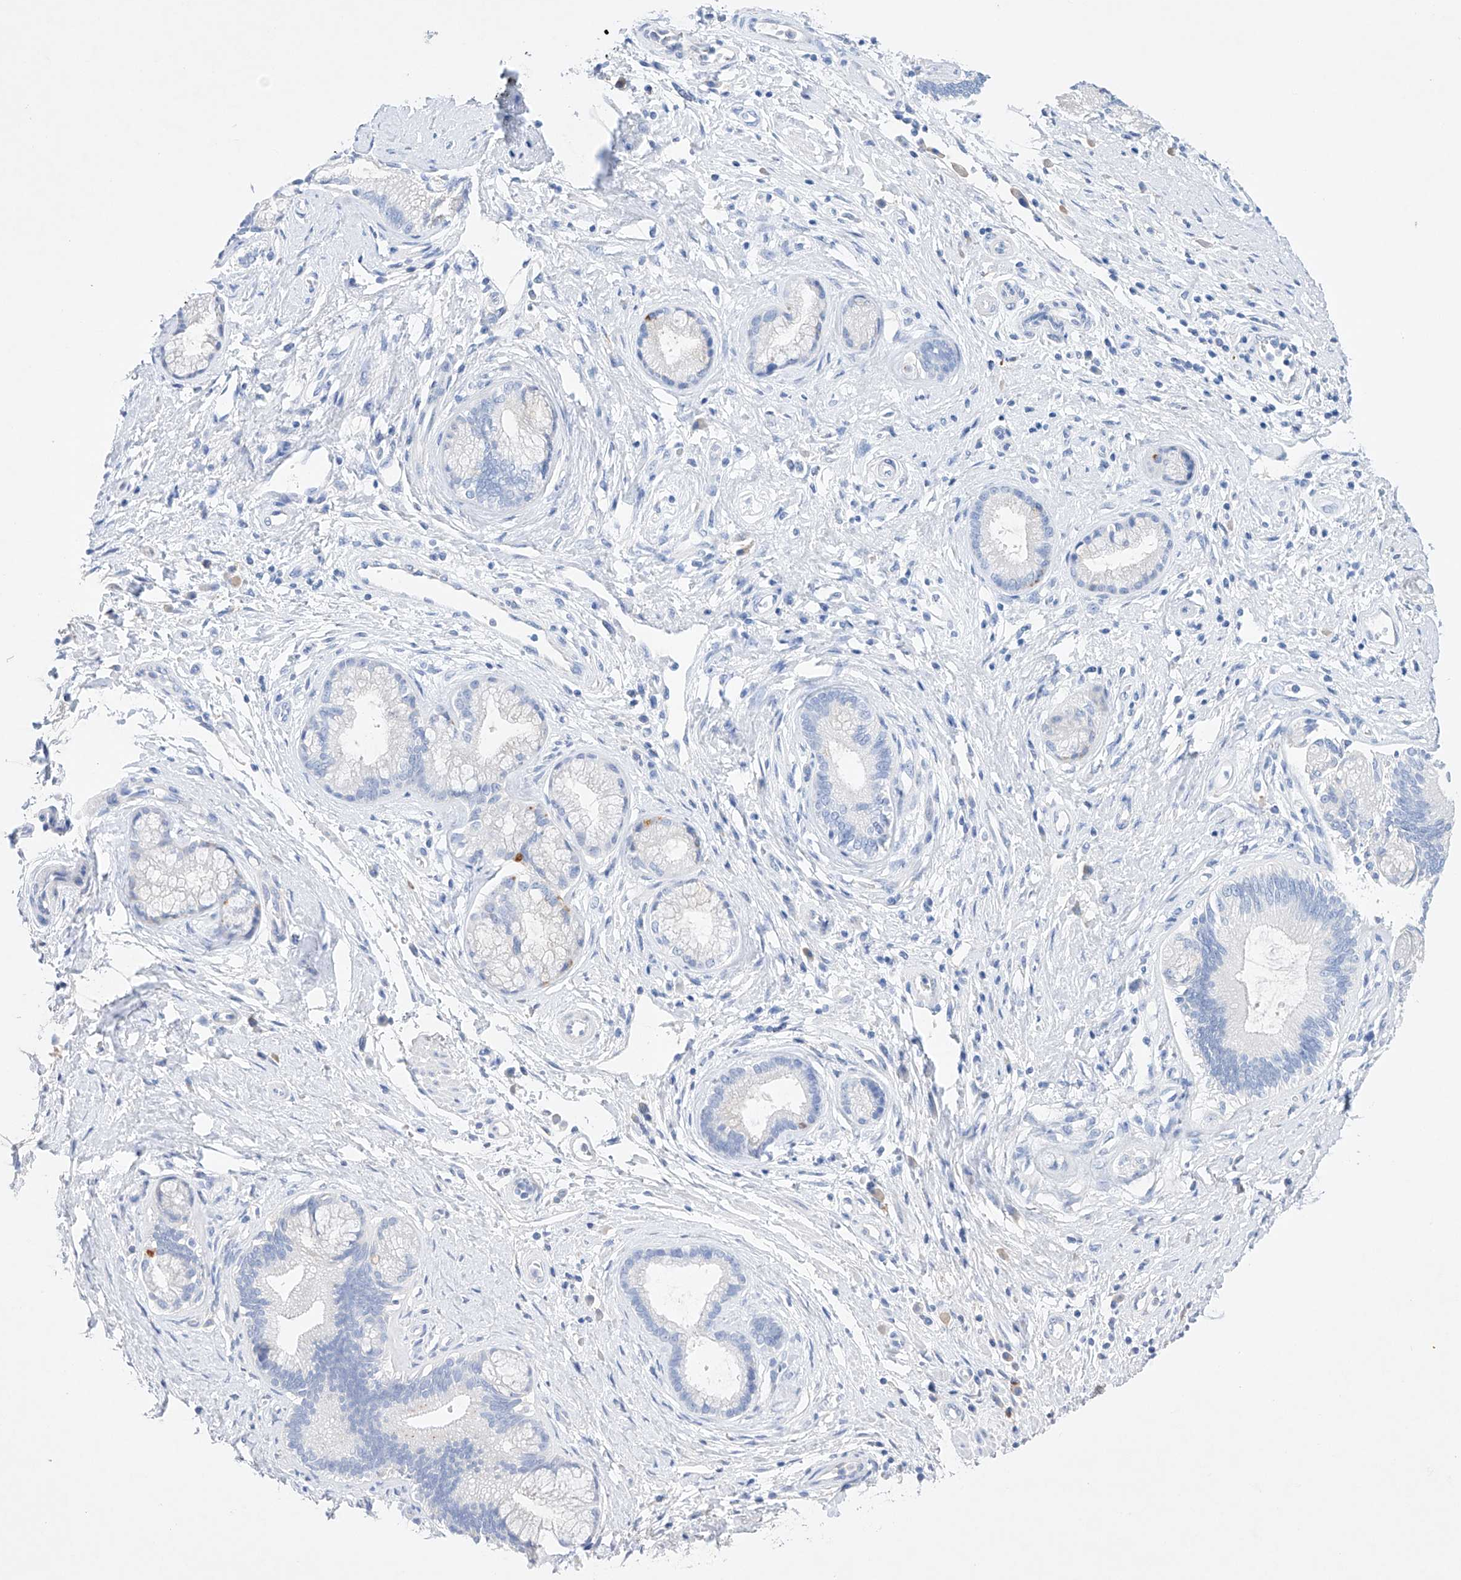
{"staining": {"intensity": "negative", "quantity": "none", "location": "none"}, "tissue": "pancreatic cancer", "cell_type": "Tumor cells", "image_type": "cancer", "snomed": [{"axis": "morphology", "description": "Adenocarcinoma, NOS"}, {"axis": "topography", "description": "Pancreas"}], "caption": "Adenocarcinoma (pancreatic) was stained to show a protein in brown. There is no significant staining in tumor cells.", "gene": "LURAP1", "patient": {"sex": "female", "age": 73}}